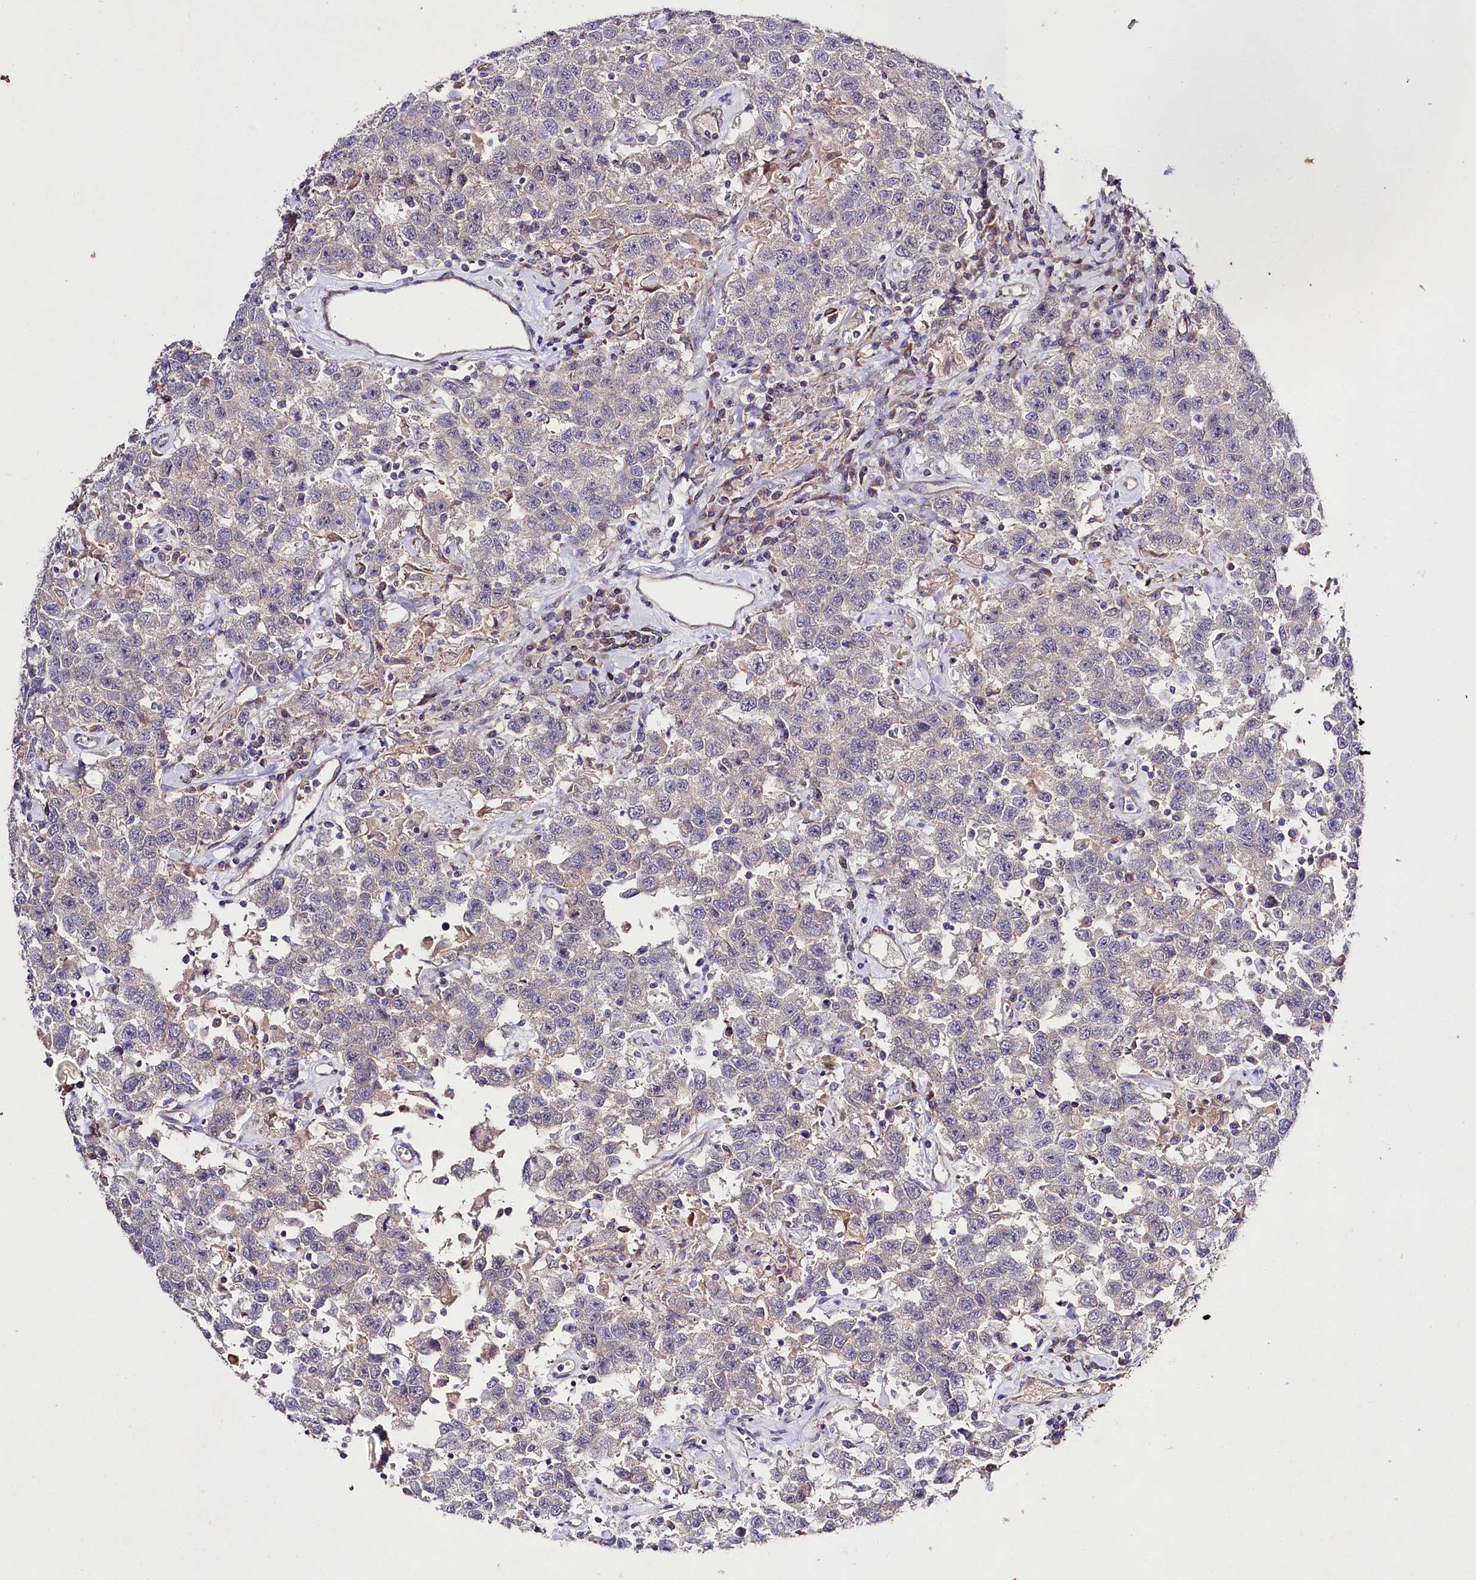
{"staining": {"intensity": "negative", "quantity": "none", "location": "none"}, "tissue": "testis cancer", "cell_type": "Tumor cells", "image_type": "cancer", "snomed": [{"axis": "morphology", "description": "Seminoma, NOS"}, {"axis": "topography", "description": "Testis"}], "caption": "The photomicrograph exhibits no staining of tumor cells in testis cancer.", "gene": "SLC7A1", "patient": {"sex": "male", "age": 41}}